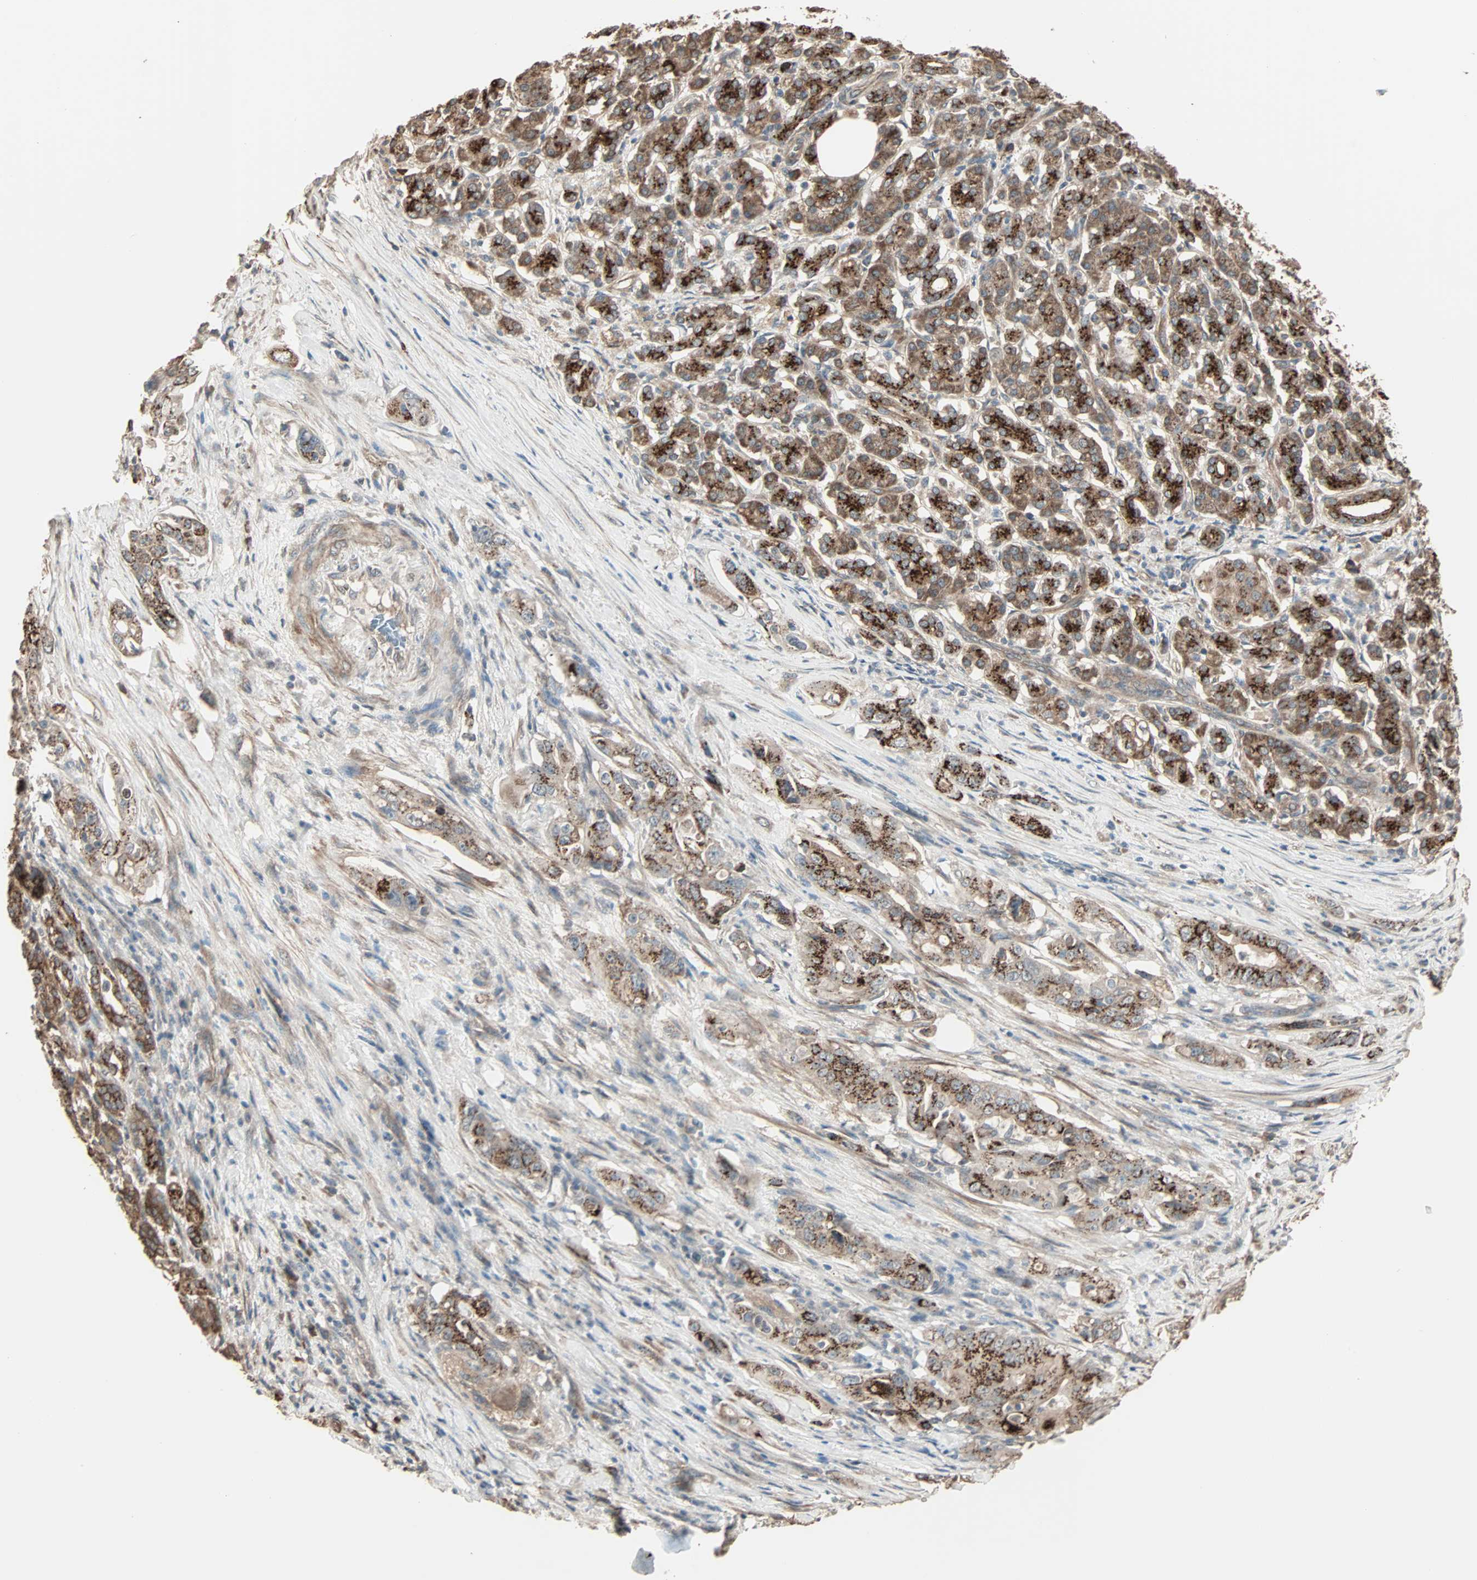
{"staining": {"intensity": "strong", "quantity": ">75%", "location": "cytoplasmic/membranous"}, "tissue": "pancreatic cancer", "cell_type": "Tumor cells", "image_type": "cancer", "snomed": [{"axis": "morphology", "description": "Normal tissue, NOS"}, {"axis": "topography", "description": "Pancreas"}], "caption": "Protein expression analysis of pancreatic cancer demonstrates strong cytoplasmic/membranous staining in approximately >75% of tumor cells.", "gene": "GALNT3", "patient": {"sex": "male", "age": 42}}